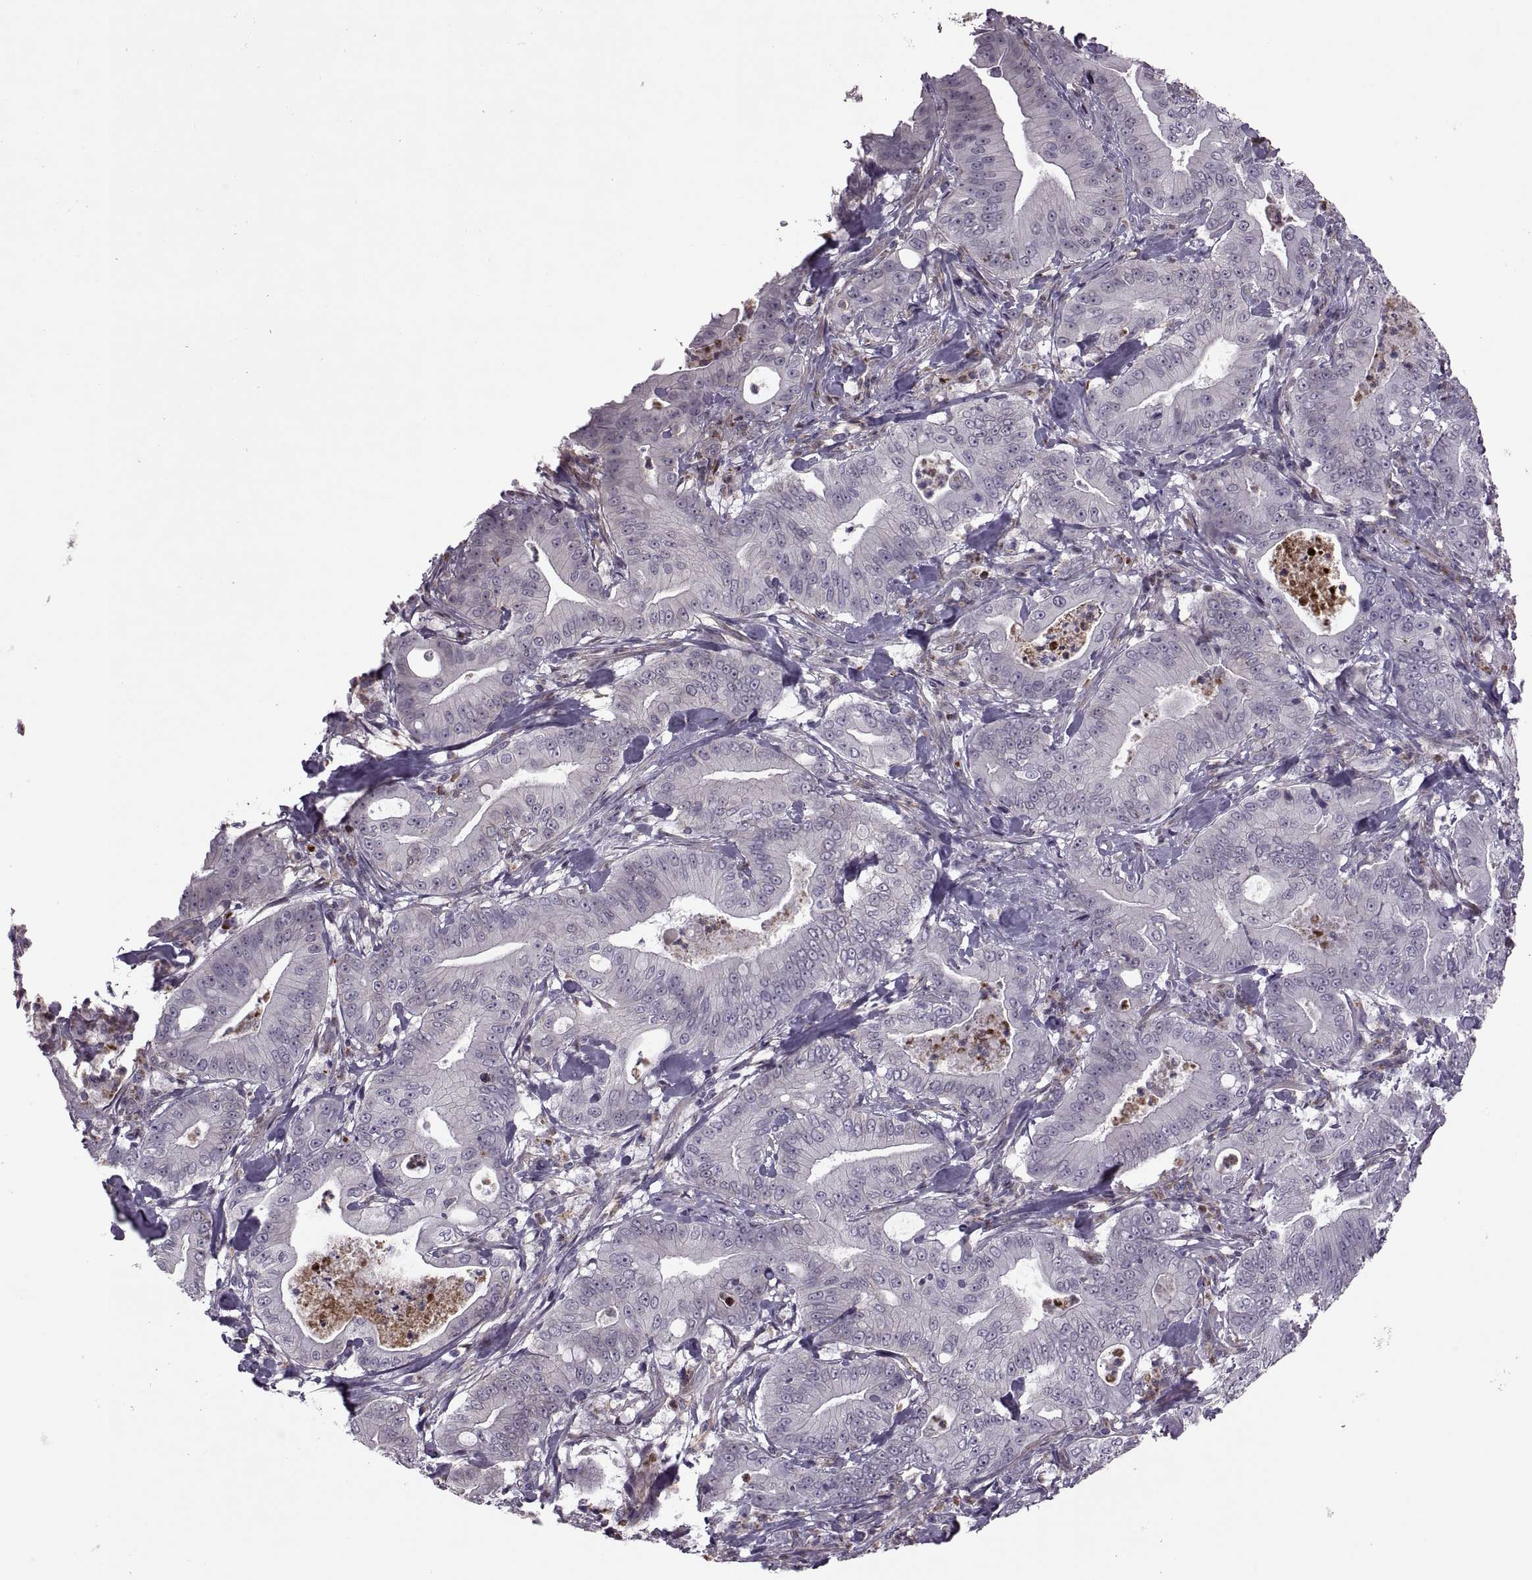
{"staining": {"intensity": "negative", "quantity": "none", "location": "none"}, "tissue": "pancreatic cancer", "cell_type": "Tumor cells", "image_type": "cancer", "snomed": [{"axis": "morphology", "description": "Adenocarcinoma, NOS"}, {"axis": "topography", "description": "Pancreas"}], "caption": "The photomicrograph demonstrates no staining of tumor cells in adenocarcinoma (pancreatic).", "gene": "ODF3", "patient": {"sex": "male", "age": 71}}